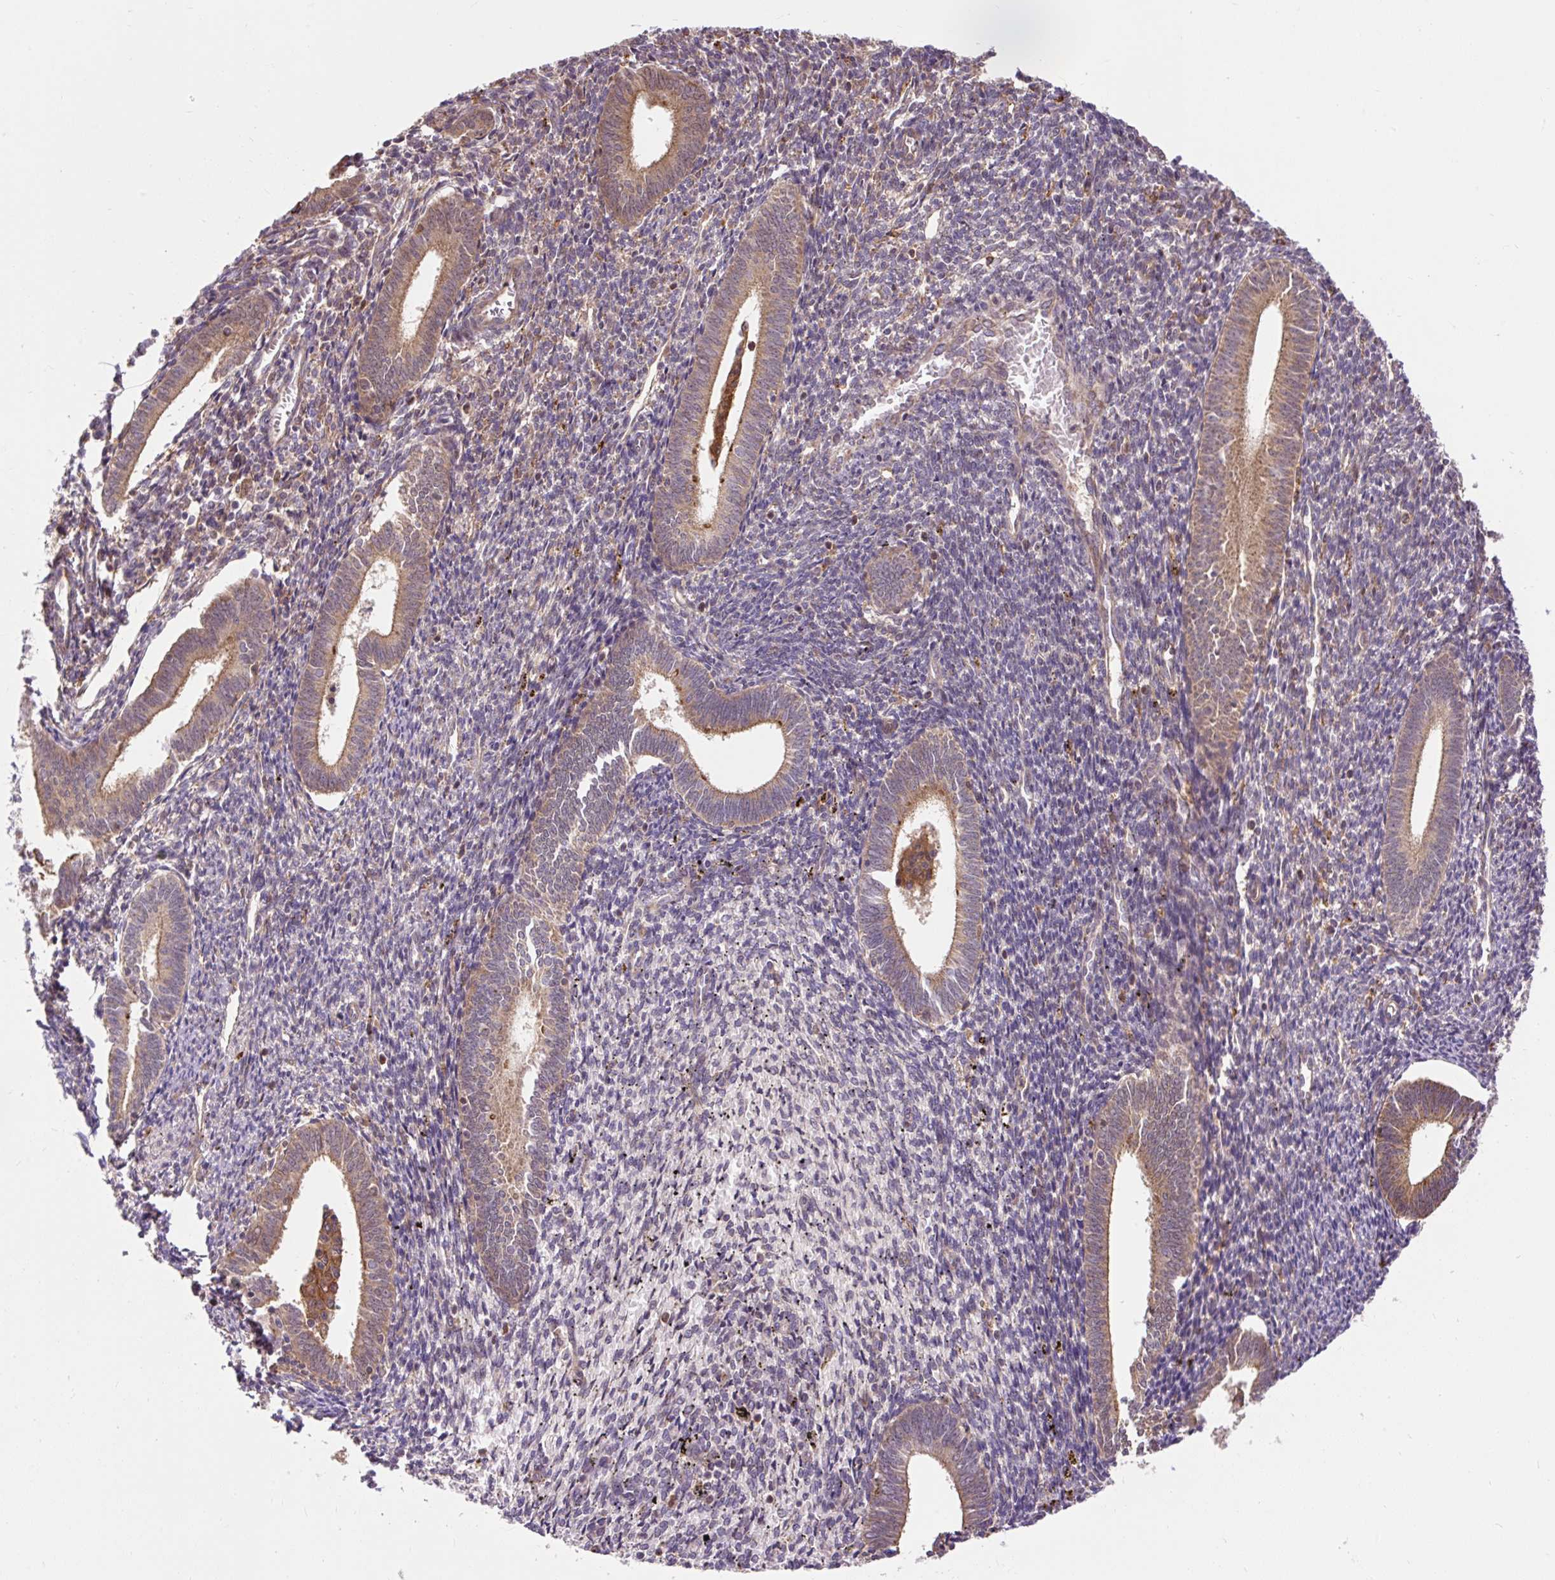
{"staining": {"intensity": "moderate", "quantity": "<25%", "location": "cytoplasmic/membranous"}, "tissue": "endometrium", "cell_type": "Cells in endometrial stroma", "image_type": "normal", "snomed": [{"axis": "morphology", "description": "Normal tissue, NOS"}, {"axis": "topography", "description": "Endometrium"}], "caption": "High-magnification brightfield microscopy of normal endometrium stained with DAB (brown) and counterstained with hematoxylin (blue). cells in endometrial stroma exhibit moderate cytoplasmic/membranous positivity is seen in approximately<25% of cells.", "gene": "TRIAP1", "patient": {"sex": "female", "age": 41}}